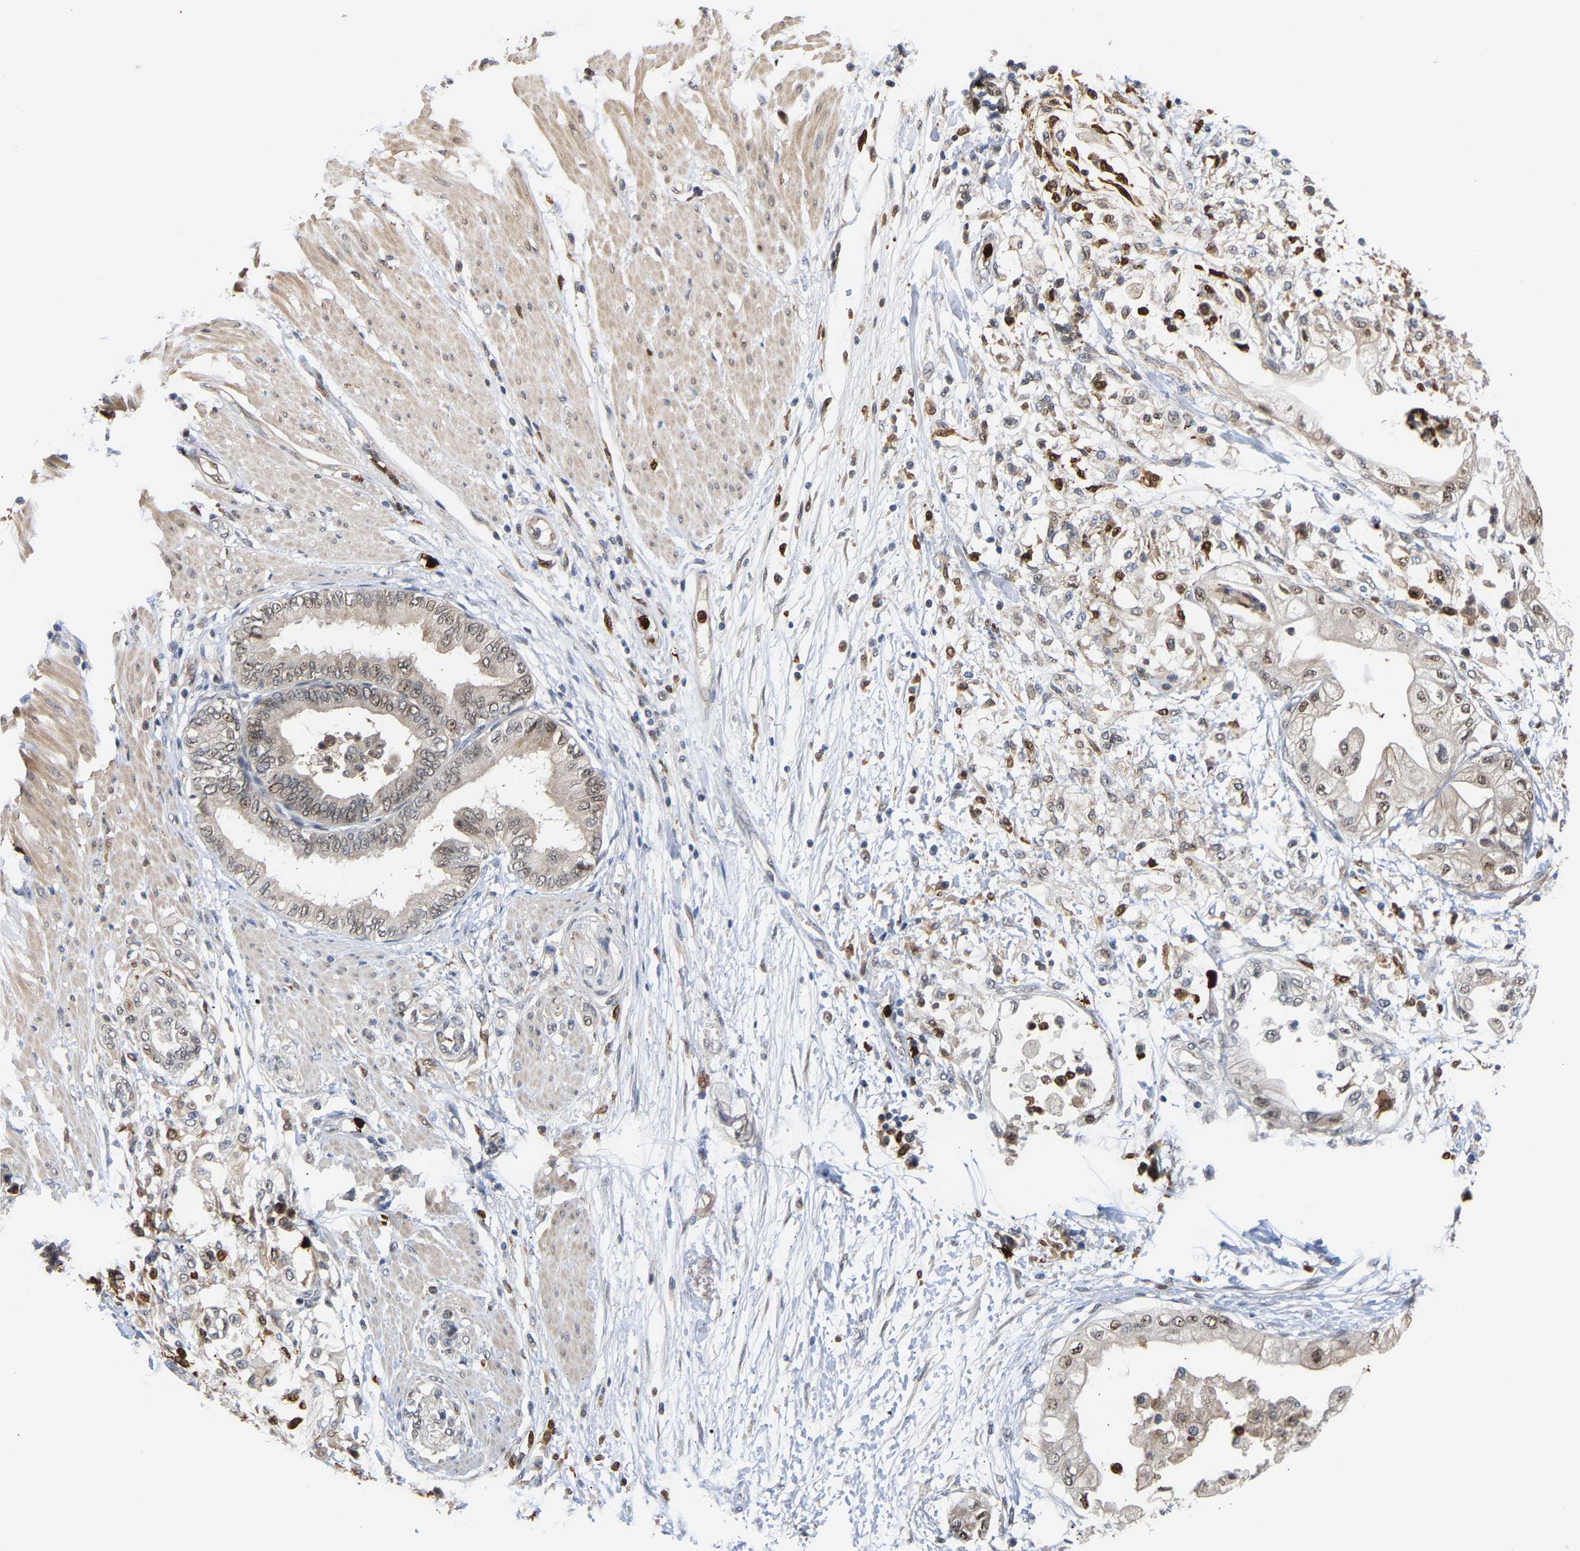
{"staining": {"intensity": "negative", "quantity": "none", "location": "none"}, "tissue": "adipose tissue", "cell_type": "Adipocytes", "image_type": "normal", "snomed": [{"axis": "morphology", "description": "Normal tissue, NOS"}, {"axis": "morphology", "description": "Adenocarcinoma, NOS"}, {"axis": "topography", "description": "Duodenum"}, {"axis": "topography", "description": "Peripheral nerve tissue"}], "caption": "The photomicrograph exhibits no significant expression in adipocytes of adipose tissue. (Brightfield microscopy of DAB (3,3'-diaminobenzidine) IHC at high magnification).", "gene": "TDRD7", "patient": {"sex": "female", "age": 60}}